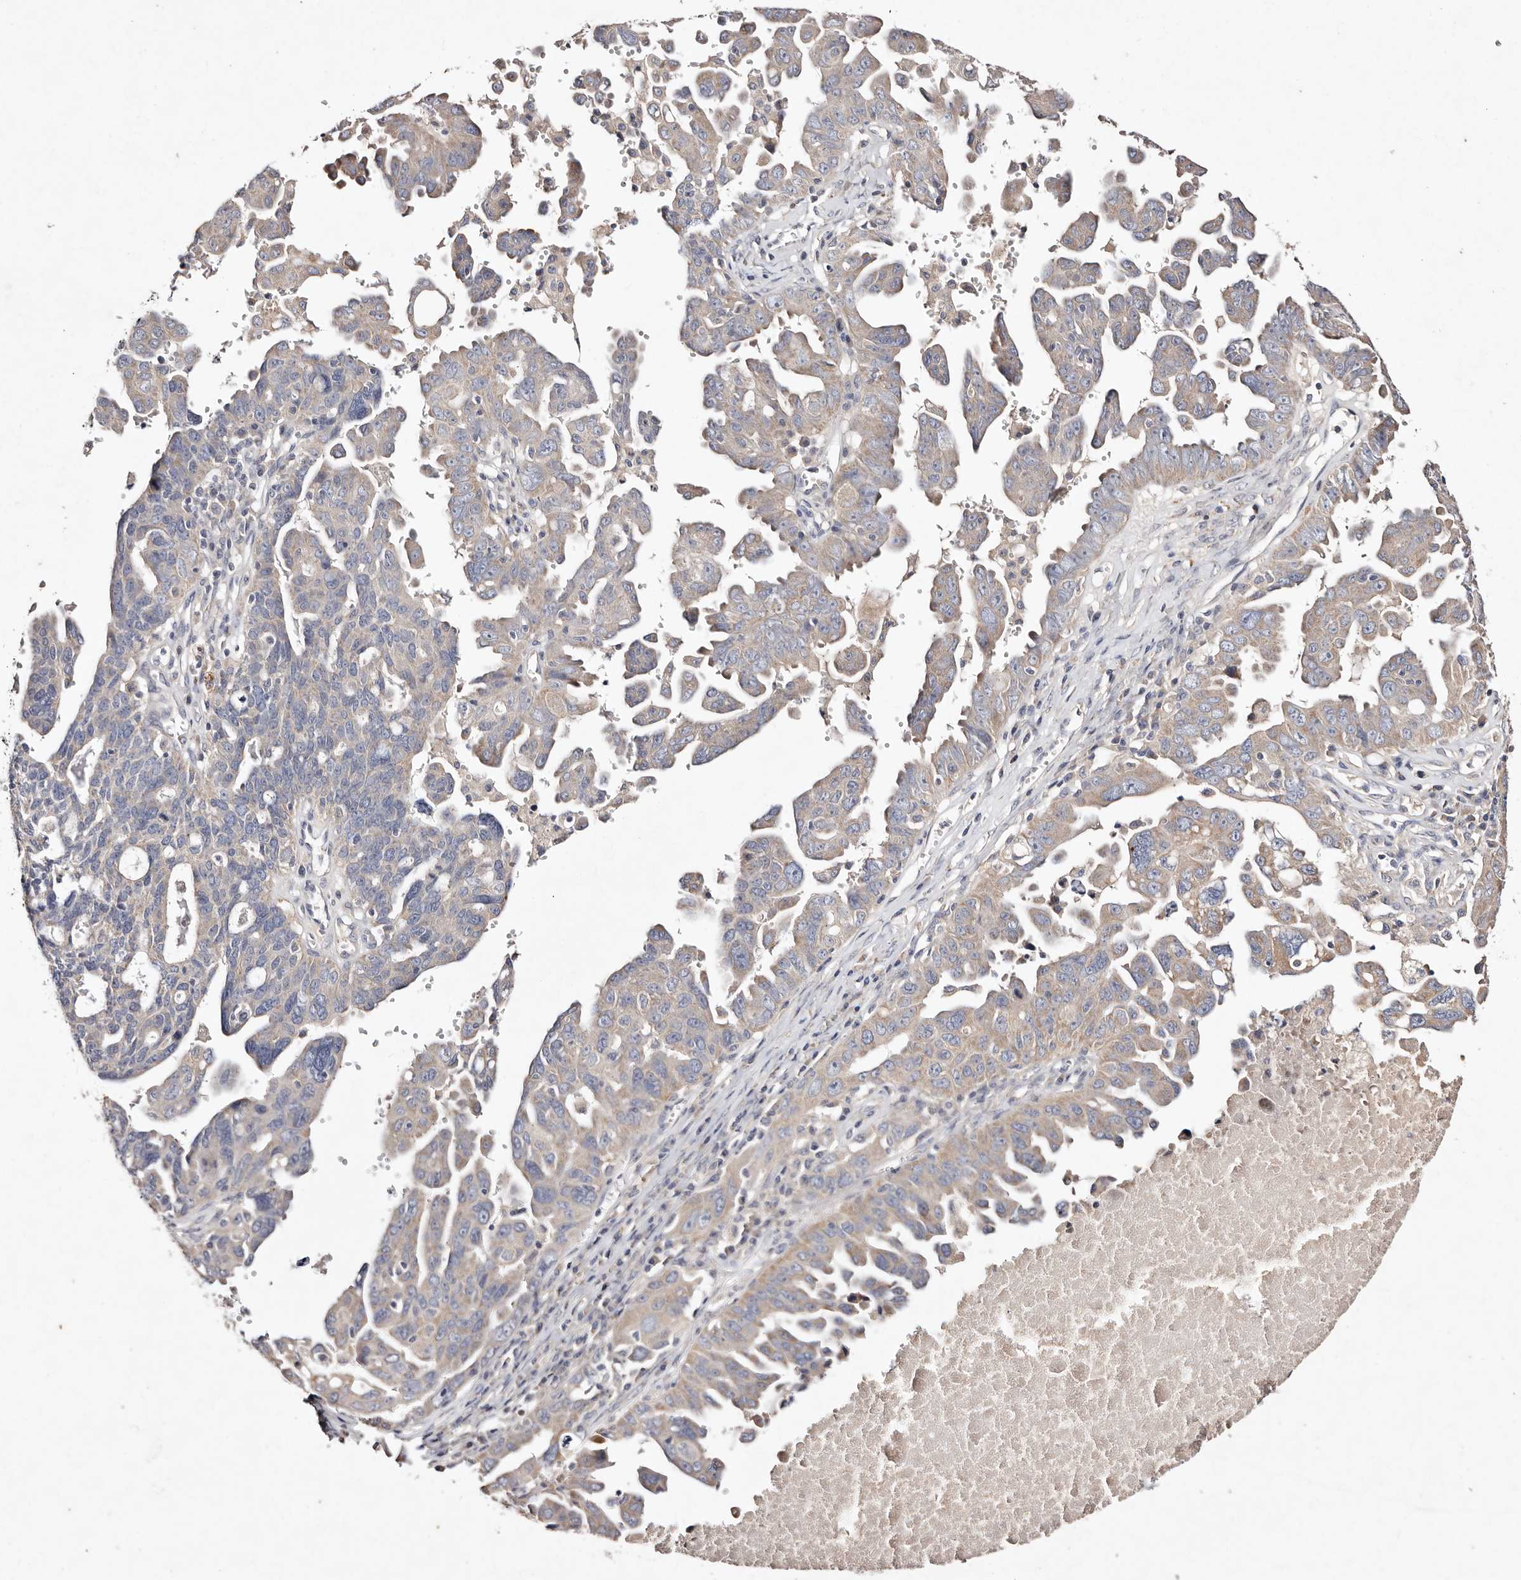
{"staining": {"intensity": "weak", "quantity": "25%-75%", "location": "cytoplasmic/membranous"}, "tissue": "ovarian cancer", "cell_type": "Tumor cells", "image_type": "cancer", "snomed": [{"axis": "morphology", "description": "Carcinoma, endometroid"}, {"axis": "topography", "description": "Ovary"}], "caption": "DAB immunohistochemical staining of human endometroid carcinoma (ovarian) reveals weak cytoplasmic/membranous protein positivity in about 25%-75% of tumor cells.", "gene": "TSC2", "patient": {"sex": "female", "age": 62}}